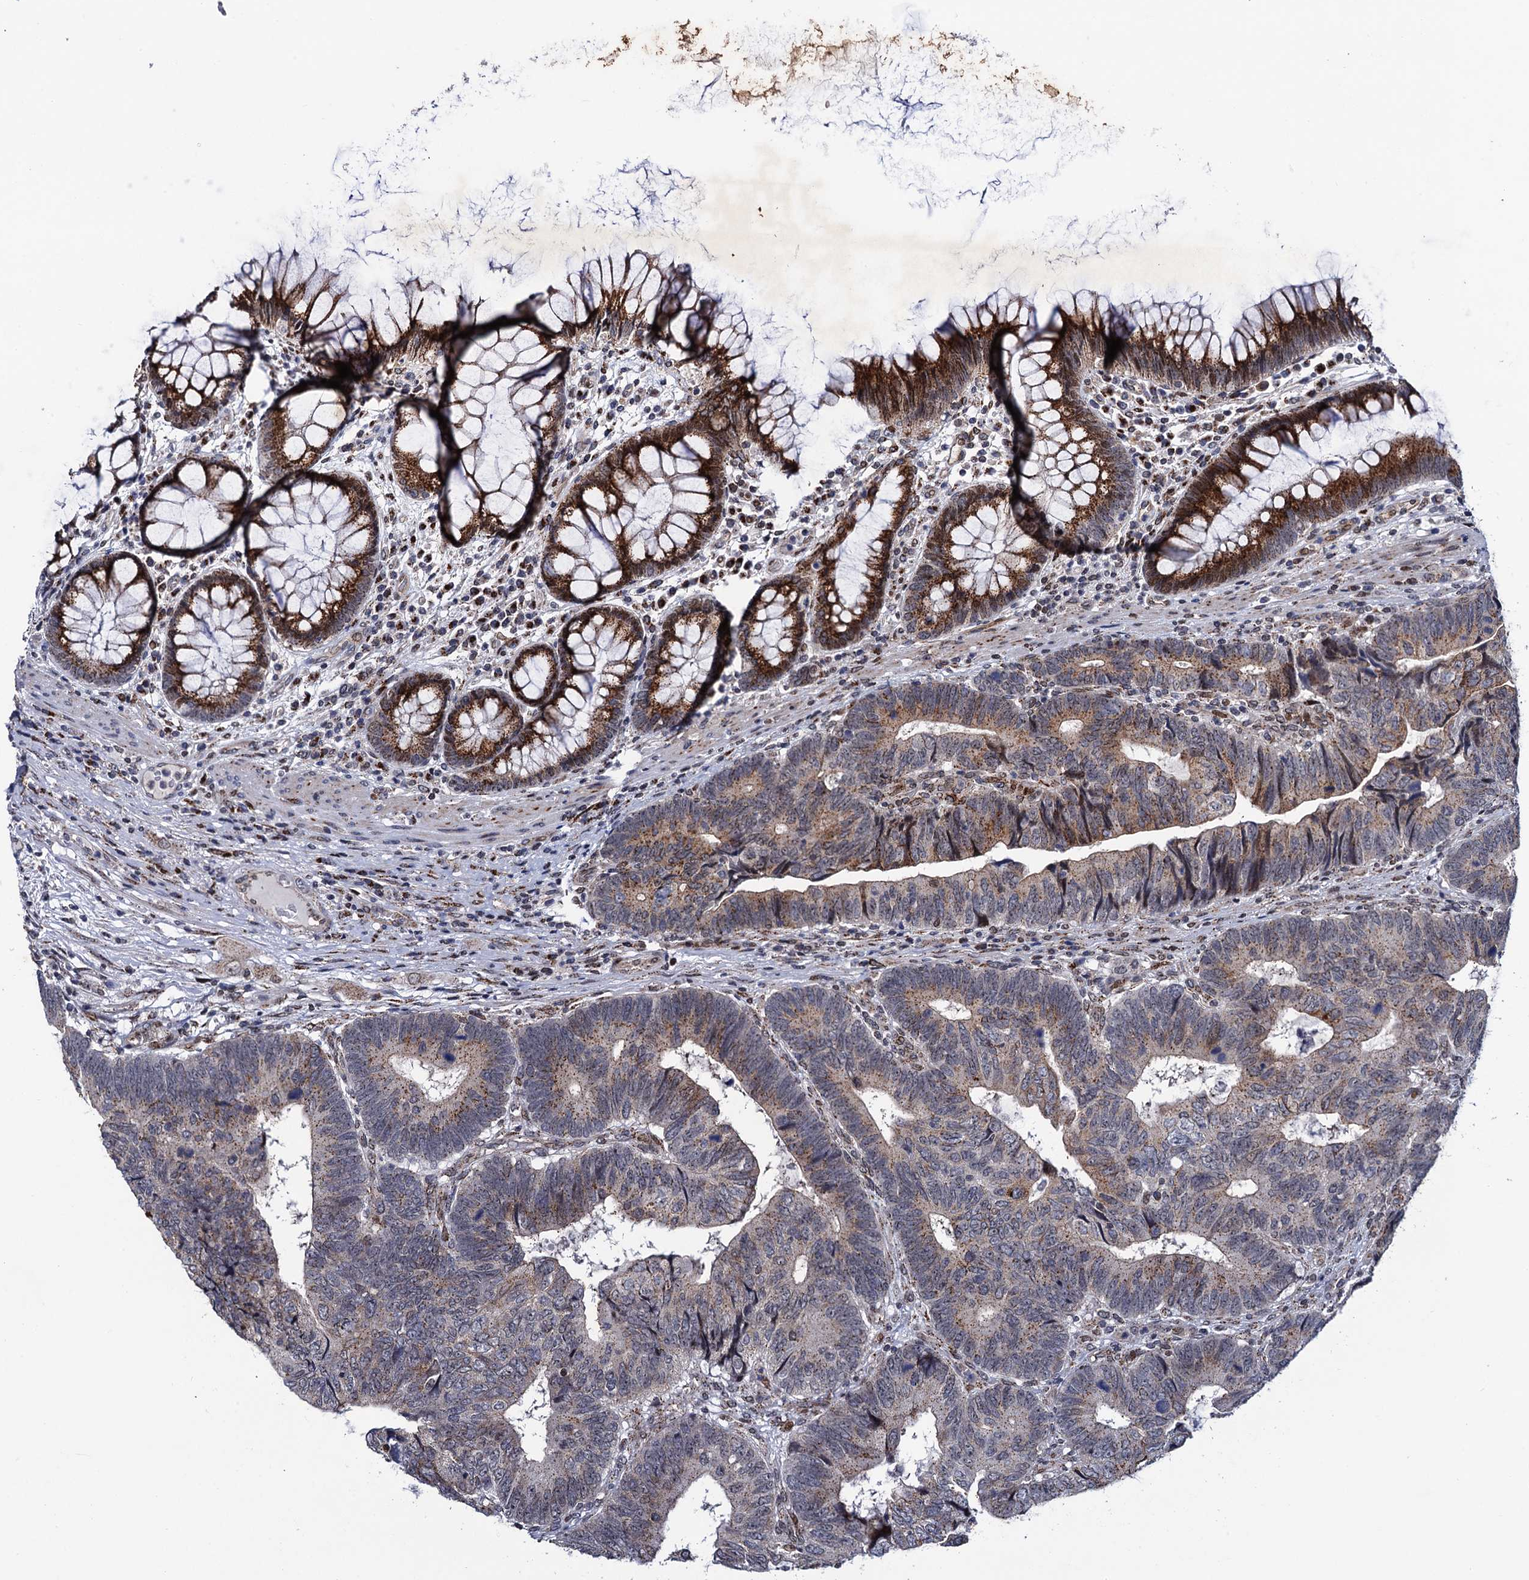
{"staining": {"intensity": "moderate", "quantity": ">75%", "location": "cytoplasmic/membranous"}, "tissue": "colorectal cancer", "cell_type": "Tumor cells", "image_type": "cancer", "snomed": [{"axis": "morphology", "description": "Adenocarcinoma, NOS"}, {"axis": "topography", "description": "Colon"}], "caption": "Protein expression analysis of human colorectal adenocarcinoma reveals moderate cytoplasmic/membranous expression in about >75% of tumor cells. The staining was performed using DAB to visualize the protein expression in brown, while the nuclei were stained in blue with hematoxylin (Magnification: 20x).", "gene": "THAP2", "patient": {"sex": "female", "age": 67}}